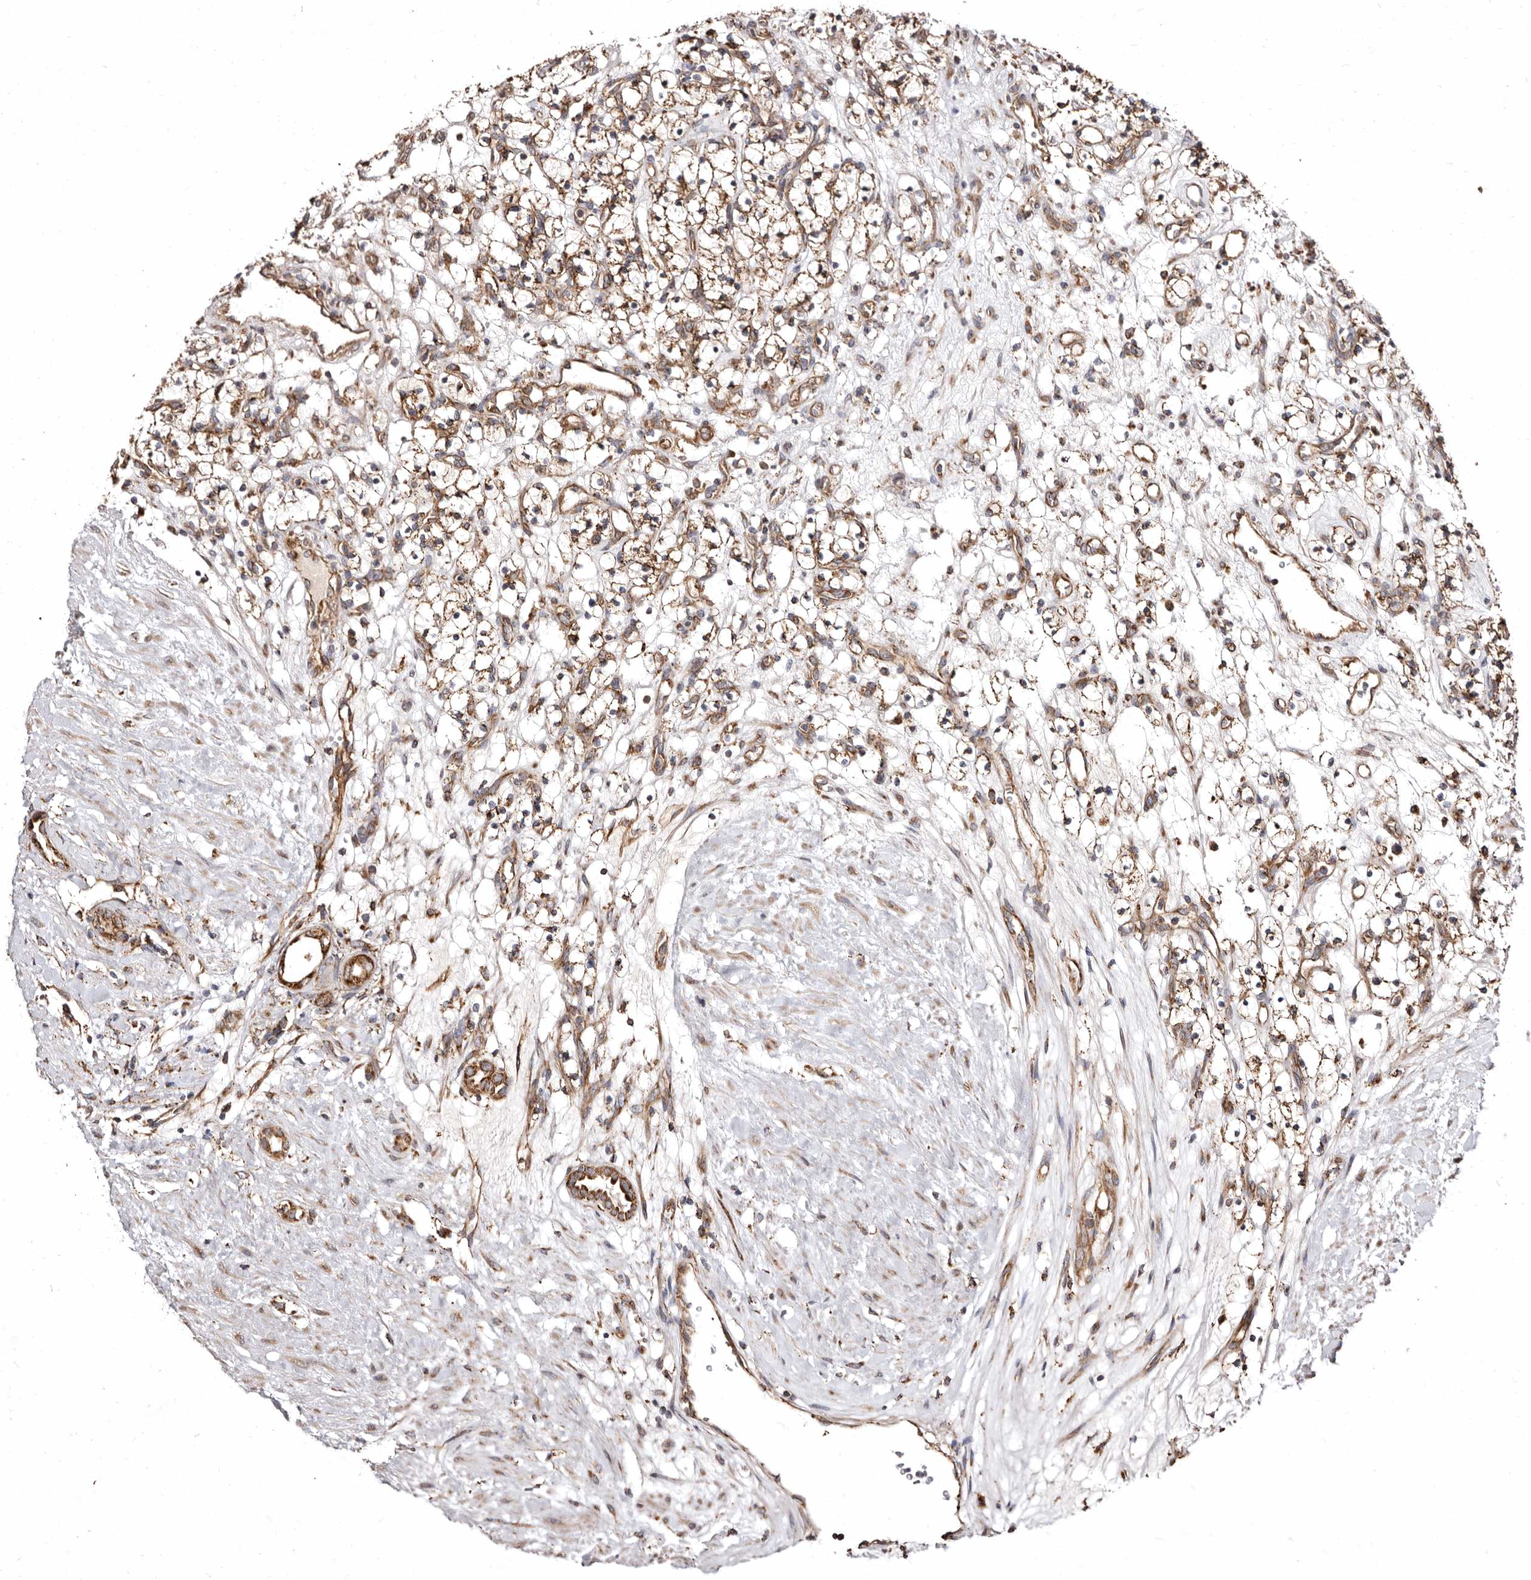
{"staining": {"intensity": "moderate", "quantity": ">75%", "location": "cytoplasmic/membranous"}, "tissue": "renal cancer", "cell_type": "Tumor cells", "image_type": "cancer", "snomed": [{"axis": "morphology", "description": "Adenocarcinoma, NOS"}, {"axis": "topography", "description": "Kidney"}], "caption": "Protein expression analysis of human renal adenocarcinoma reveals moderate cytoplasmic/membranous positivity in about >75% of tumor cells.", "gene": "LUZP1", "patient": {"sex": "female", "age": 57}}